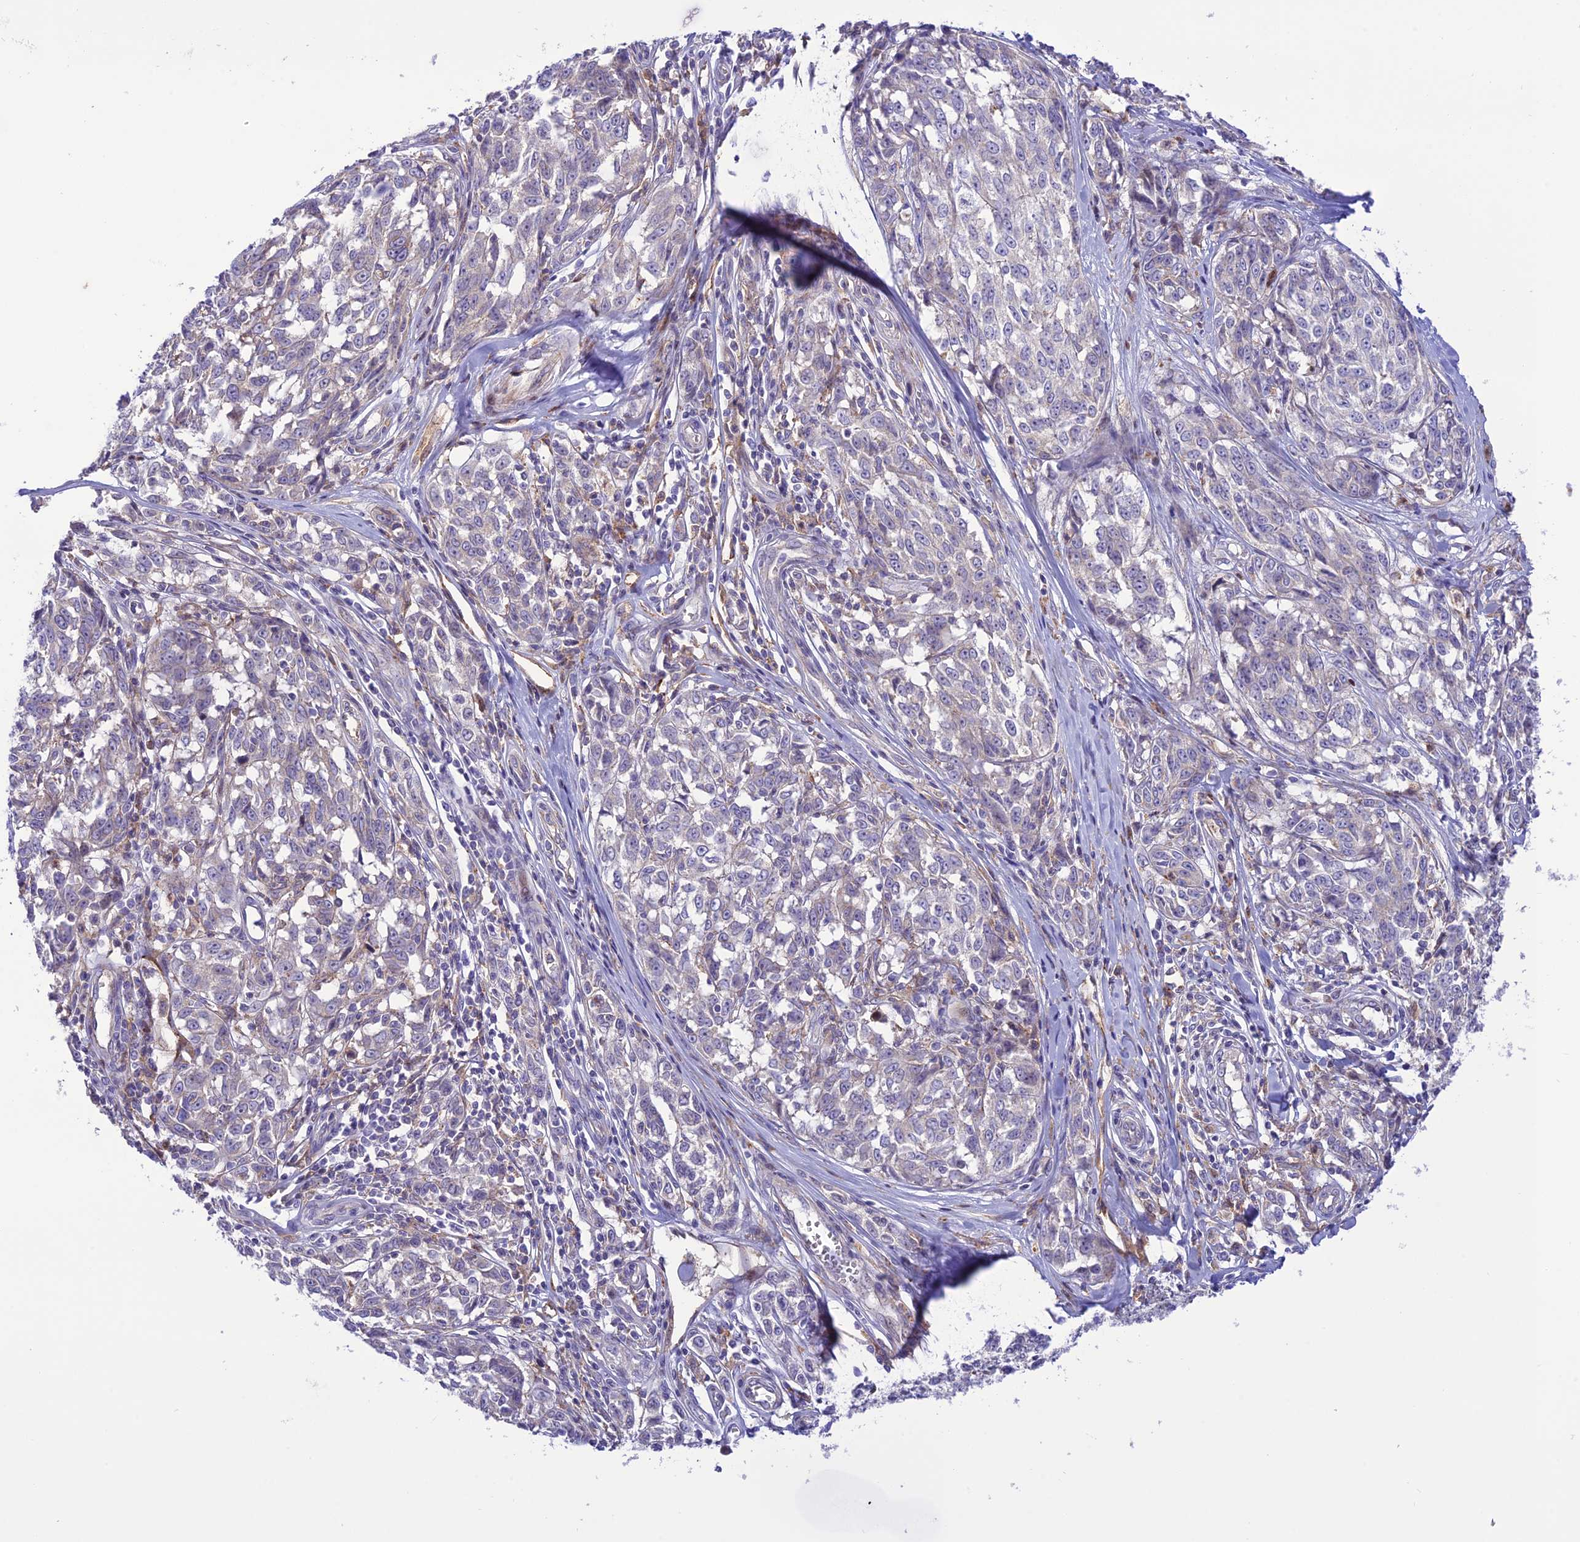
{"staining": {"intensity": "negative", "quantity": "none", "location": "none"}, "tissue": "melanoma", "cell_type": "Tumor cells", "image_type": "cancer", "snomed": [{"axis": "morphology", "description": "Malignant melanoma, NOS"}, {"axis": "topography", "description": "Skin"}], "caption": "An immunohistochemistry (IHC) histopathology image of melanoma is shown. There is no staining in tumor cells of melanoma. (DAB immunohistochemistry (IHC) with hematoxylin counter stain).", "gene": "JMY", "patient": {"sex": "female", "age": 64}}